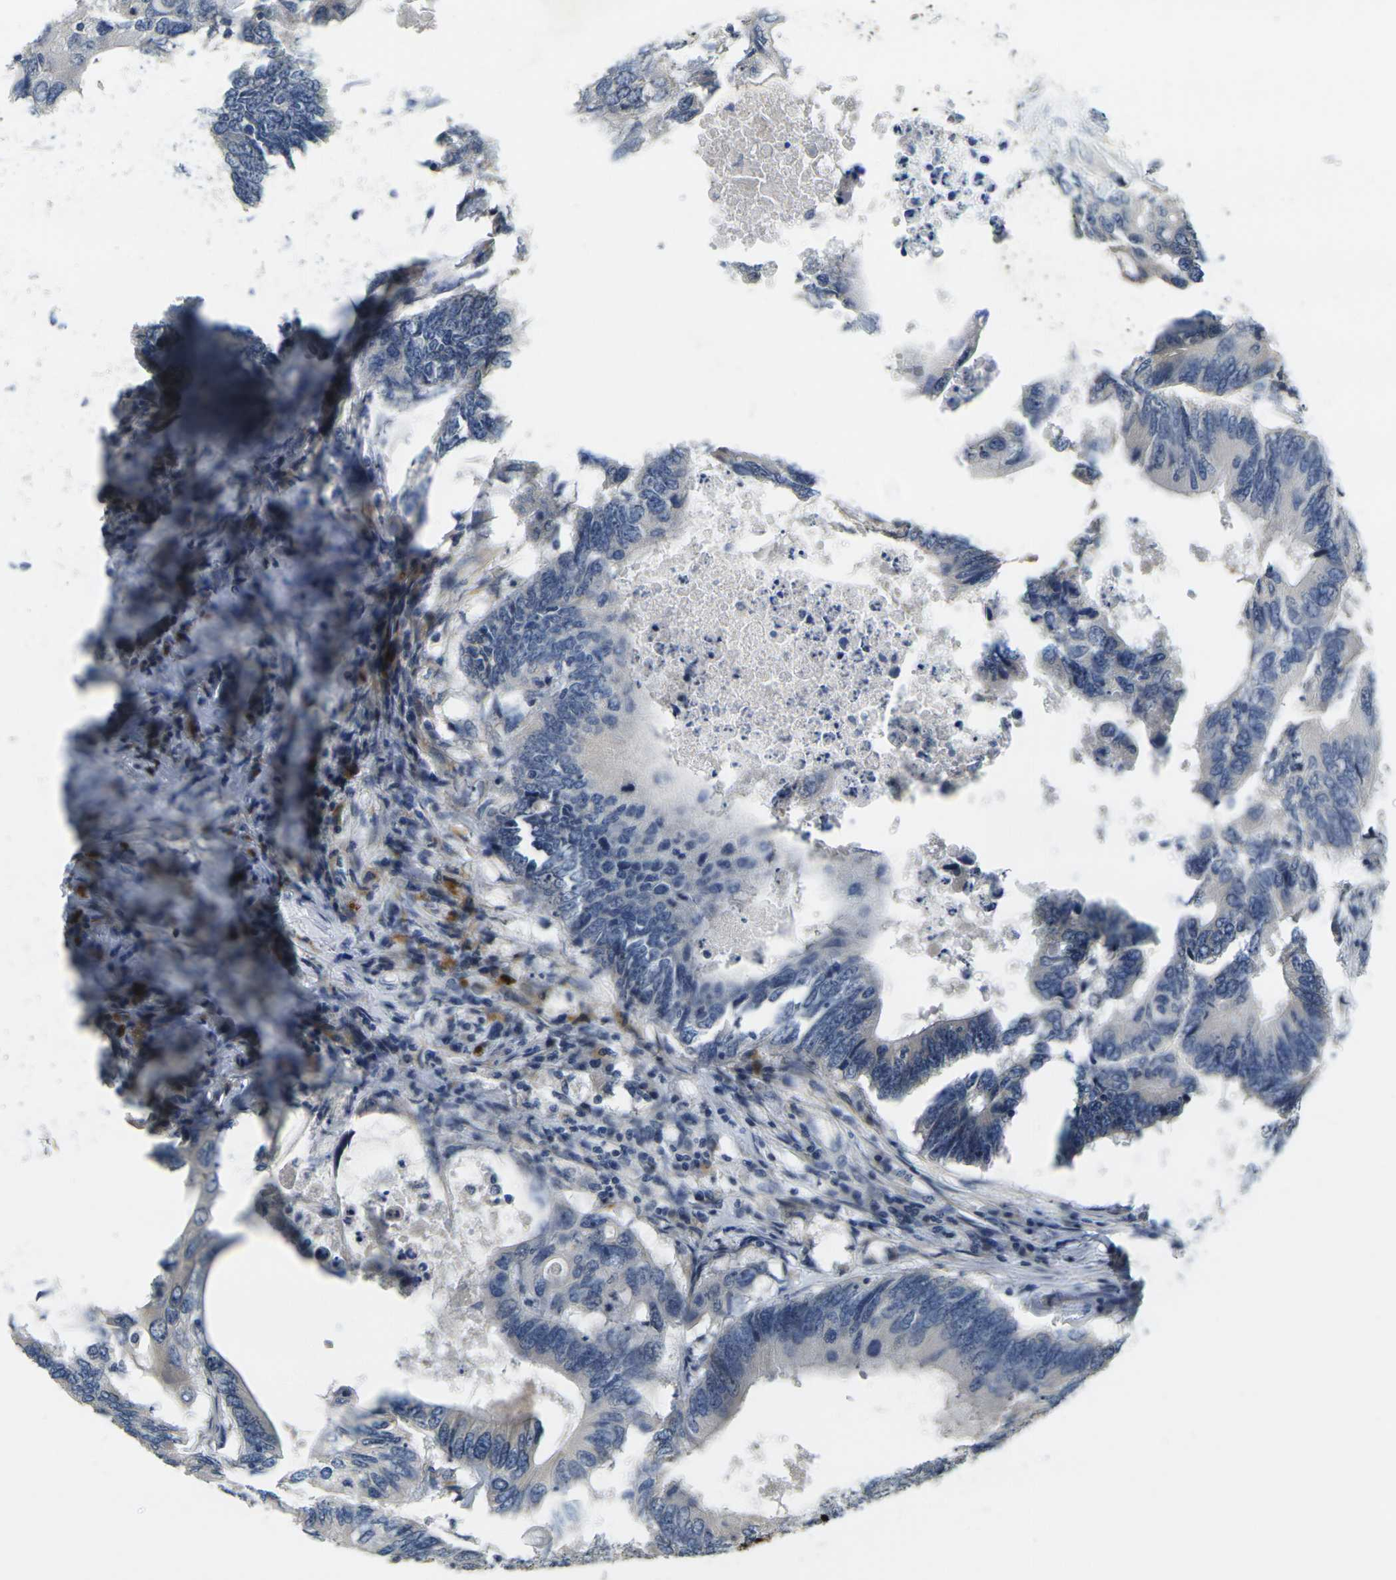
{"staining": {"intensity": "negative", "quantity": "none", "location": "none"}, "tissue": "colorectal cancer", "cell_type": "Tumor cells", "image_type": "cancer", "snomed": [{"axis": "morphology", "description": "Adenocarcinoma, NOS"}, {"axis": "topography", "description": "Colon"}], "caption": "The image shows no staining of tumor cells in colorectal cancer (adenocarcinoma). (DAB immunohistochemistry (IHC), high magnification).", "gene": "GPR15", "patient": {"sex": "male", "age": 71}}